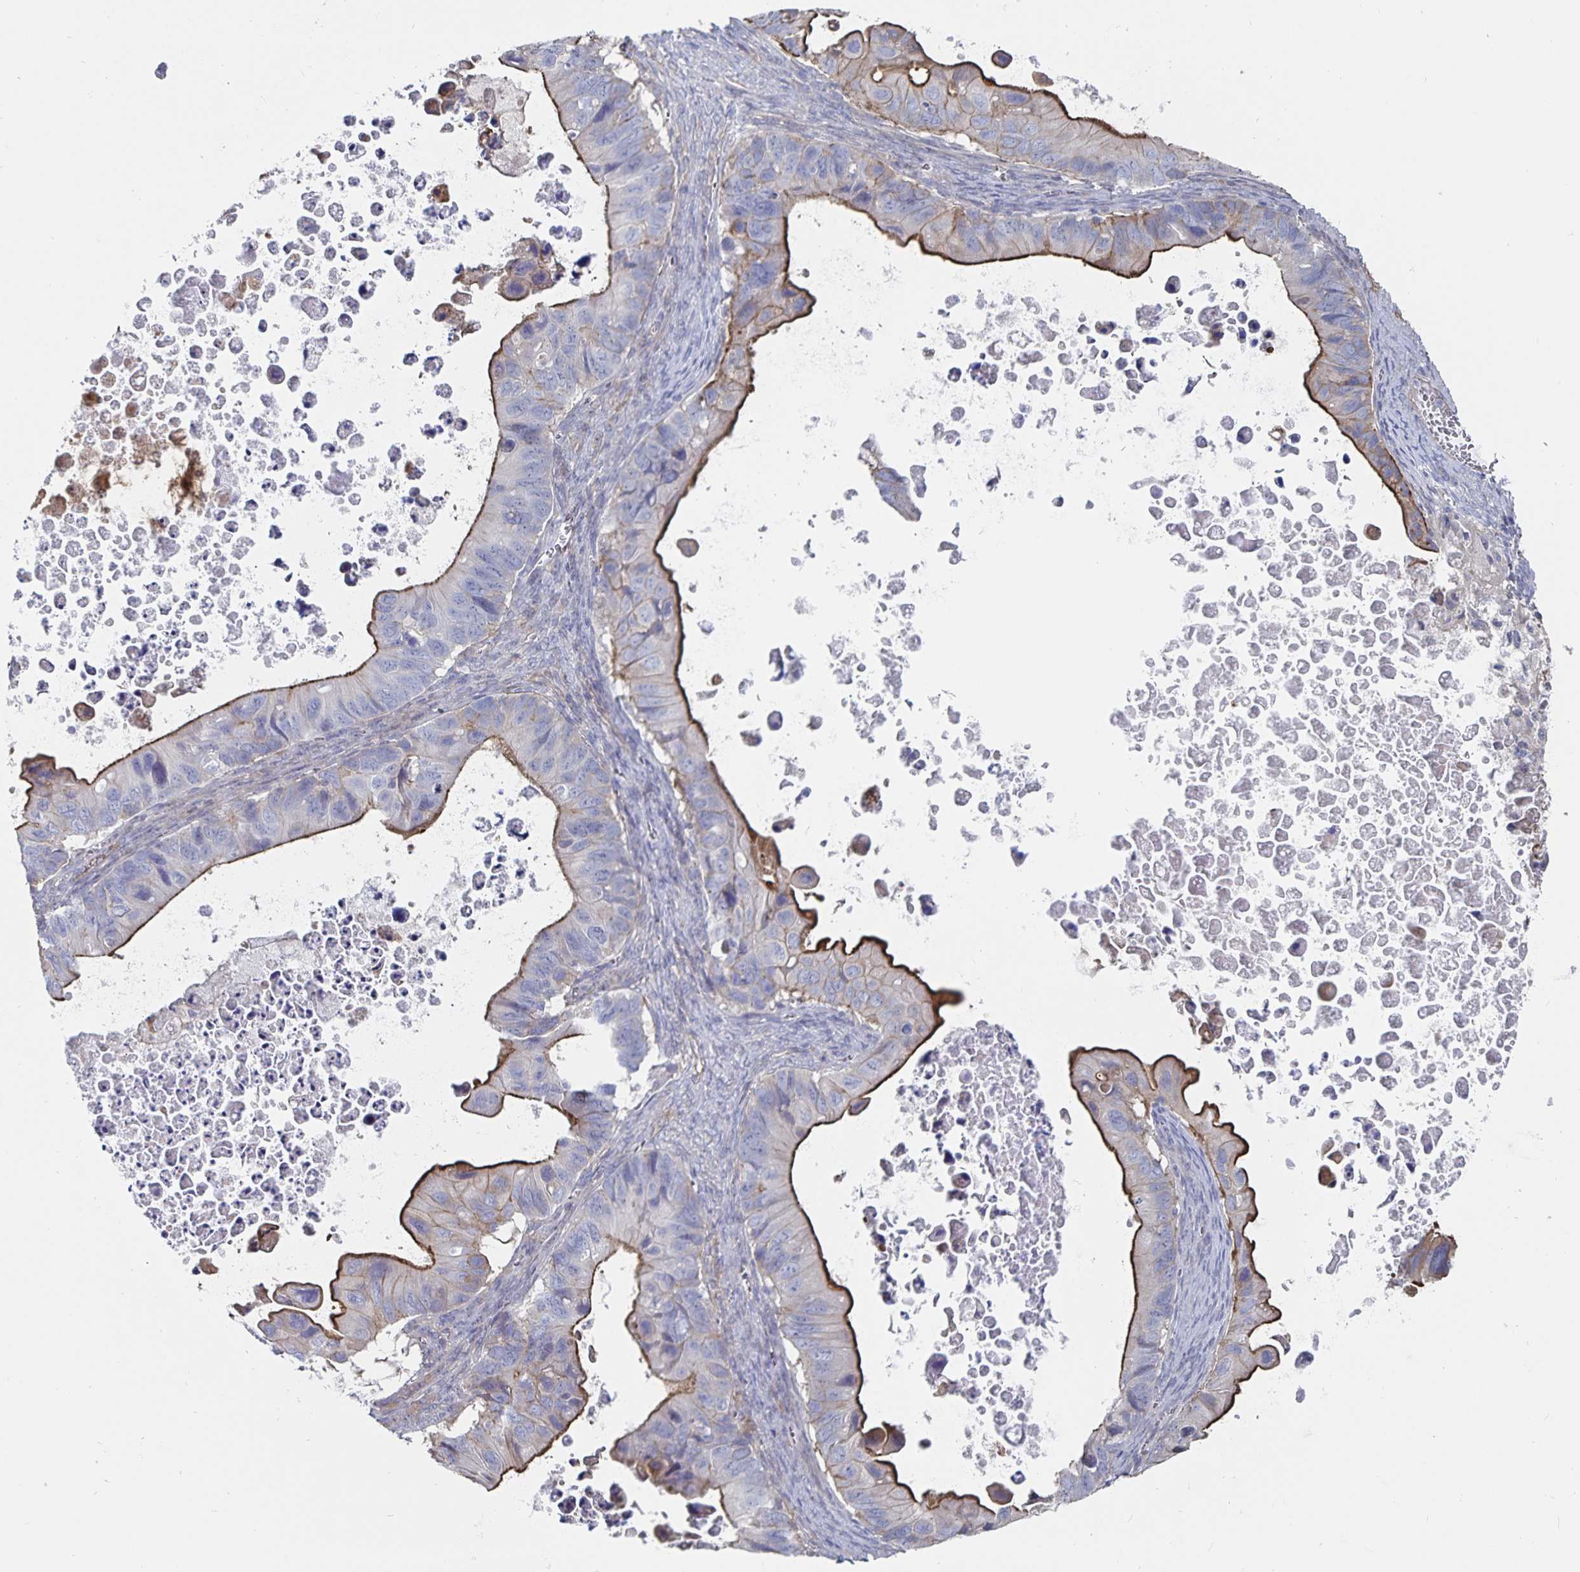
{"staining": {"intensity": "strong", "quantity": "25%-75%", "location": "cytoplasmic/membranous"}, "tissue": "ovarian cancer", "cell_type": "Tumor cells", "image_type": "cancer", "snomed": [{"axis": "morphology", "description": "Cystadenocarcinoma, mucinous, NOS"}, {"axis": "topography", "description": "Ovary"}], "caption": "IHC staining of mucinous cystadenocarcinoma (ovarian), which reveals high levels of strong cytoplasmic/membranous staining in about 25%-75% of tumor cells indicating strong cytoplasmic/membranous protein staining. The staining was performed using DAB (brown) for protein detection and nuclei were counterstained in hematoxylin (blue).", "gene": "SSTR1", "patient": {"sex": "female", "age": 64}}